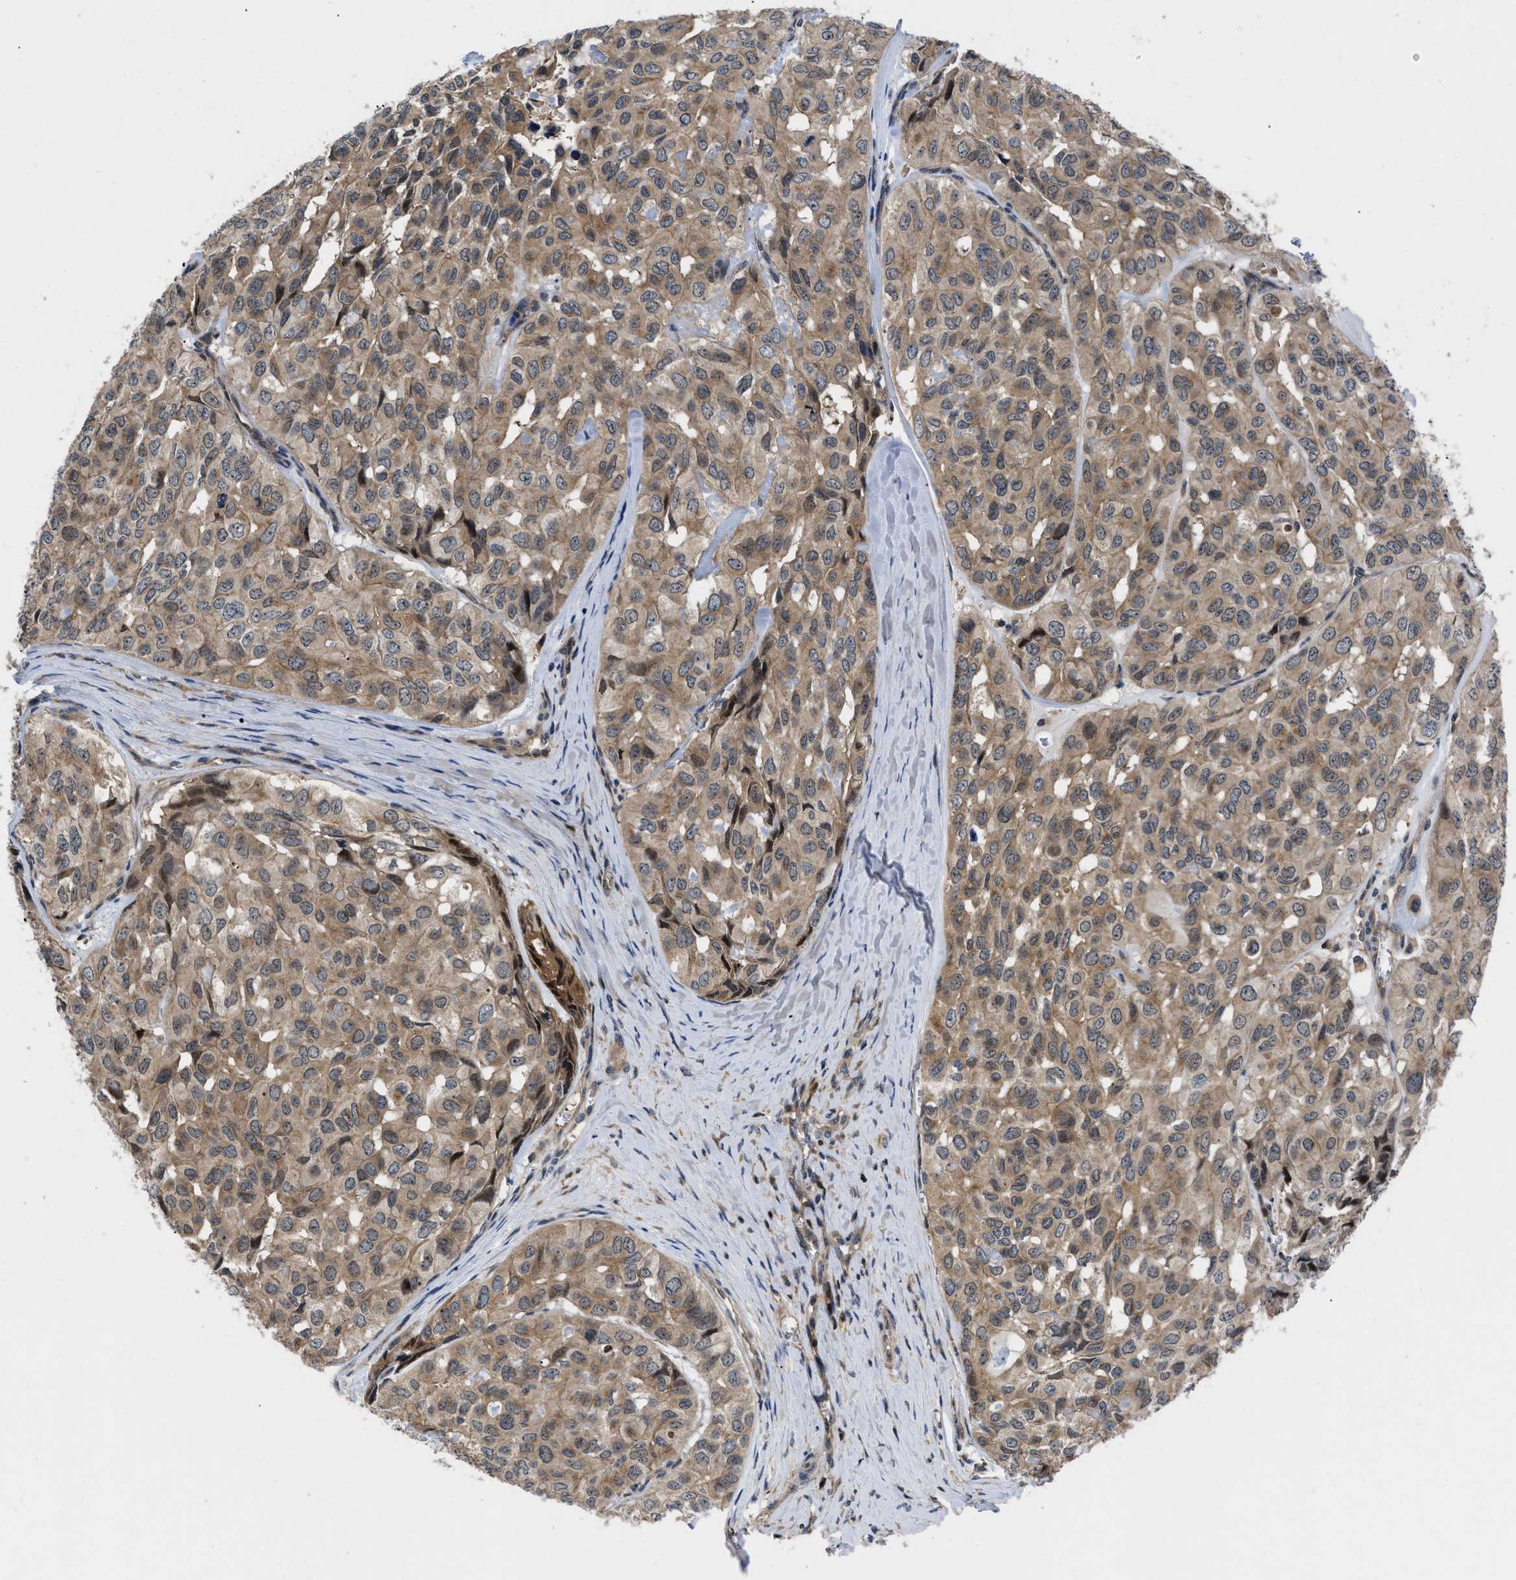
{"staining": {"intensity": "moderate", "quantity": ">75%", "location": "cytoplasmic/membranous"}, "tissue": "head and neck cancer", "cell_type": "Tumor cells", "image_type": "cancer", "snomed": [{"axis": "morphology", "description": "Adenocarcinoma, NOS"}, {"axis": "topography", "description": "Salivary gland, NOS"}, {"axis": "topography", "description": "Head-Neck"}], "caption": "This image reveals adenocarcinoma (head and neck) stained with immunohistochemistry to label a protein in brown. The cytoplasmic/membranous of tumor cells show moderate positivity for the protein. Nuclei are counter-stained blue.", "gene": "FAM200A", "patient": {"sex": "female", "age": 76}}